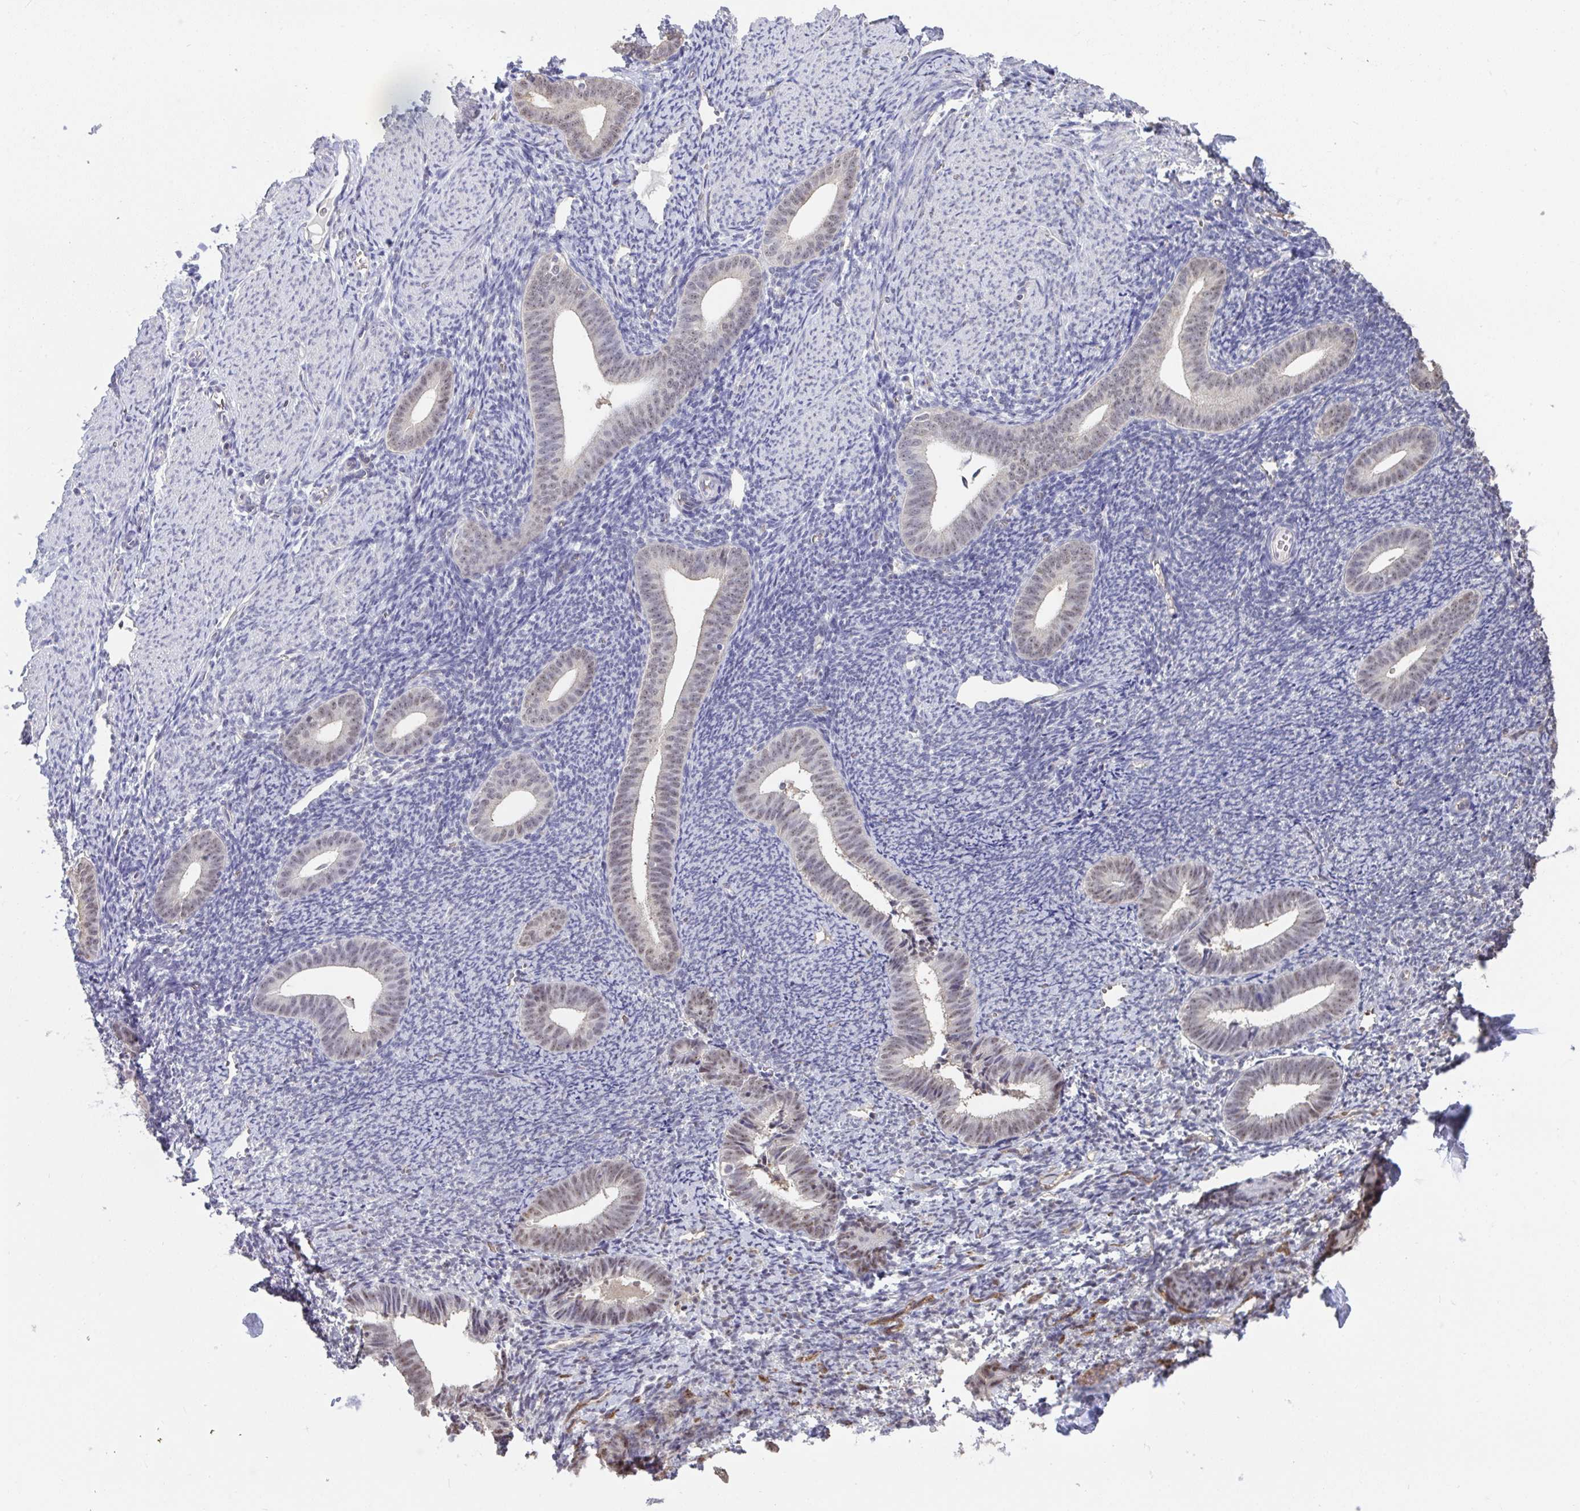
{"staining": {"intensity": "moderate", "quantity": "<25%", "location": "nuclear"}, "tissue": "endometrium", "cell_type": "Cells in endometrial stroma", "image_type": "normal", "snomed": [{"axis": "morphology", "description": "Normal tissue, NOS"}, {"axis": "topography", "description": "Endometrium"}], "caption": "IHC photomicrograph of unremarkable endometrium: human endometrium stained using IHC displays low levels of moderate protein expression localized specifically in the nuclear of cells in endometrial stroma, appearing as a nuclear brown color.", "gene": "SENP3", "patient": {"sex": "female", "age": 39}}